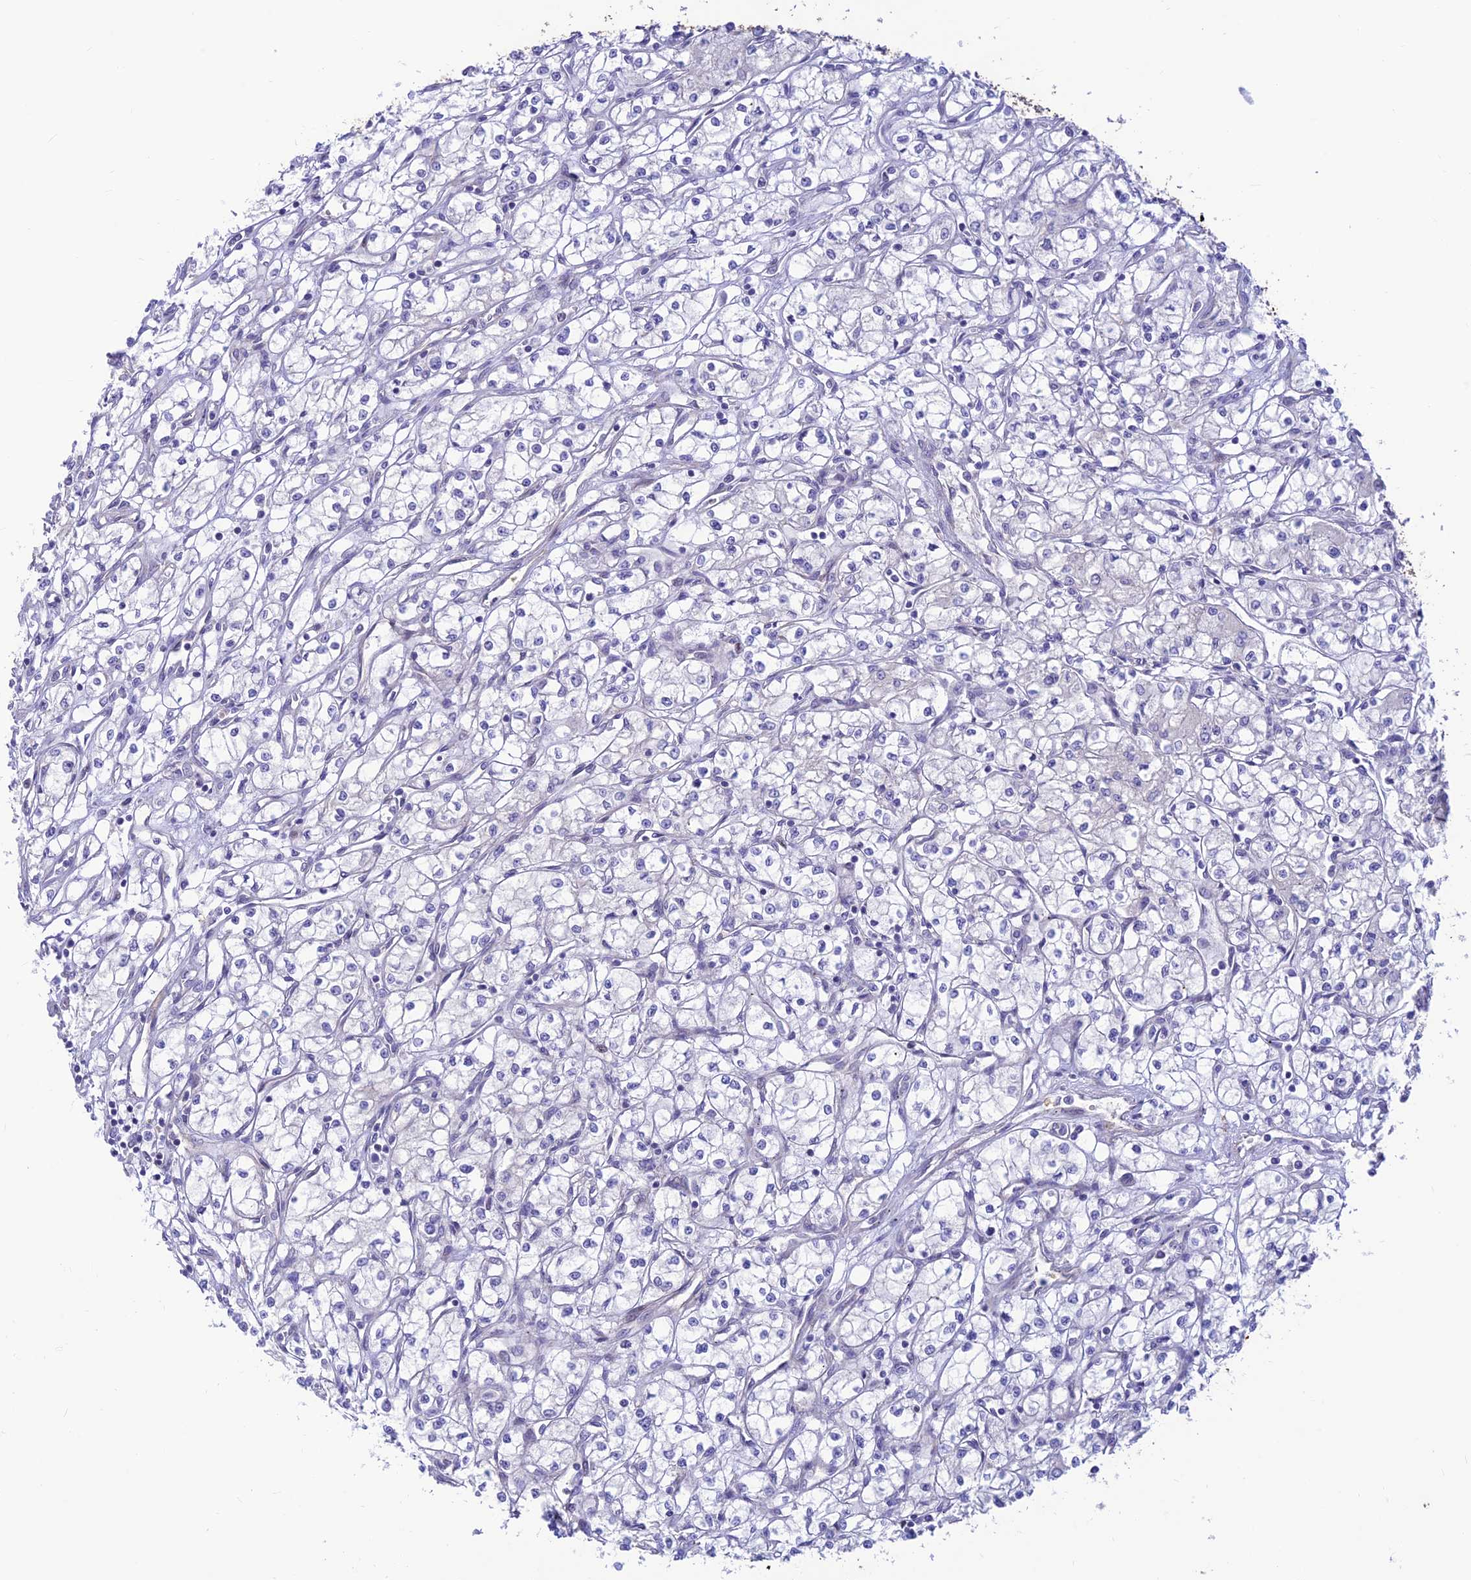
{"staining": {"intensity": "negative", "quantity": "none", "location": "none"}, "tissue": "renal cancer", "cell_type": "Tumor cells", "image_type": "cancer", "snomed": [{"axis": "morphology", "description": "Adenocarcinoma, NOS"}, {"axis": "topography", "description": "Kidney"}], "caption": "An IHC image of renal cancer is shown. There is no staining in tumor cells of renal cancer.", "gene": "FAM186B", "patient": {"sex": "male", "age": 59}}